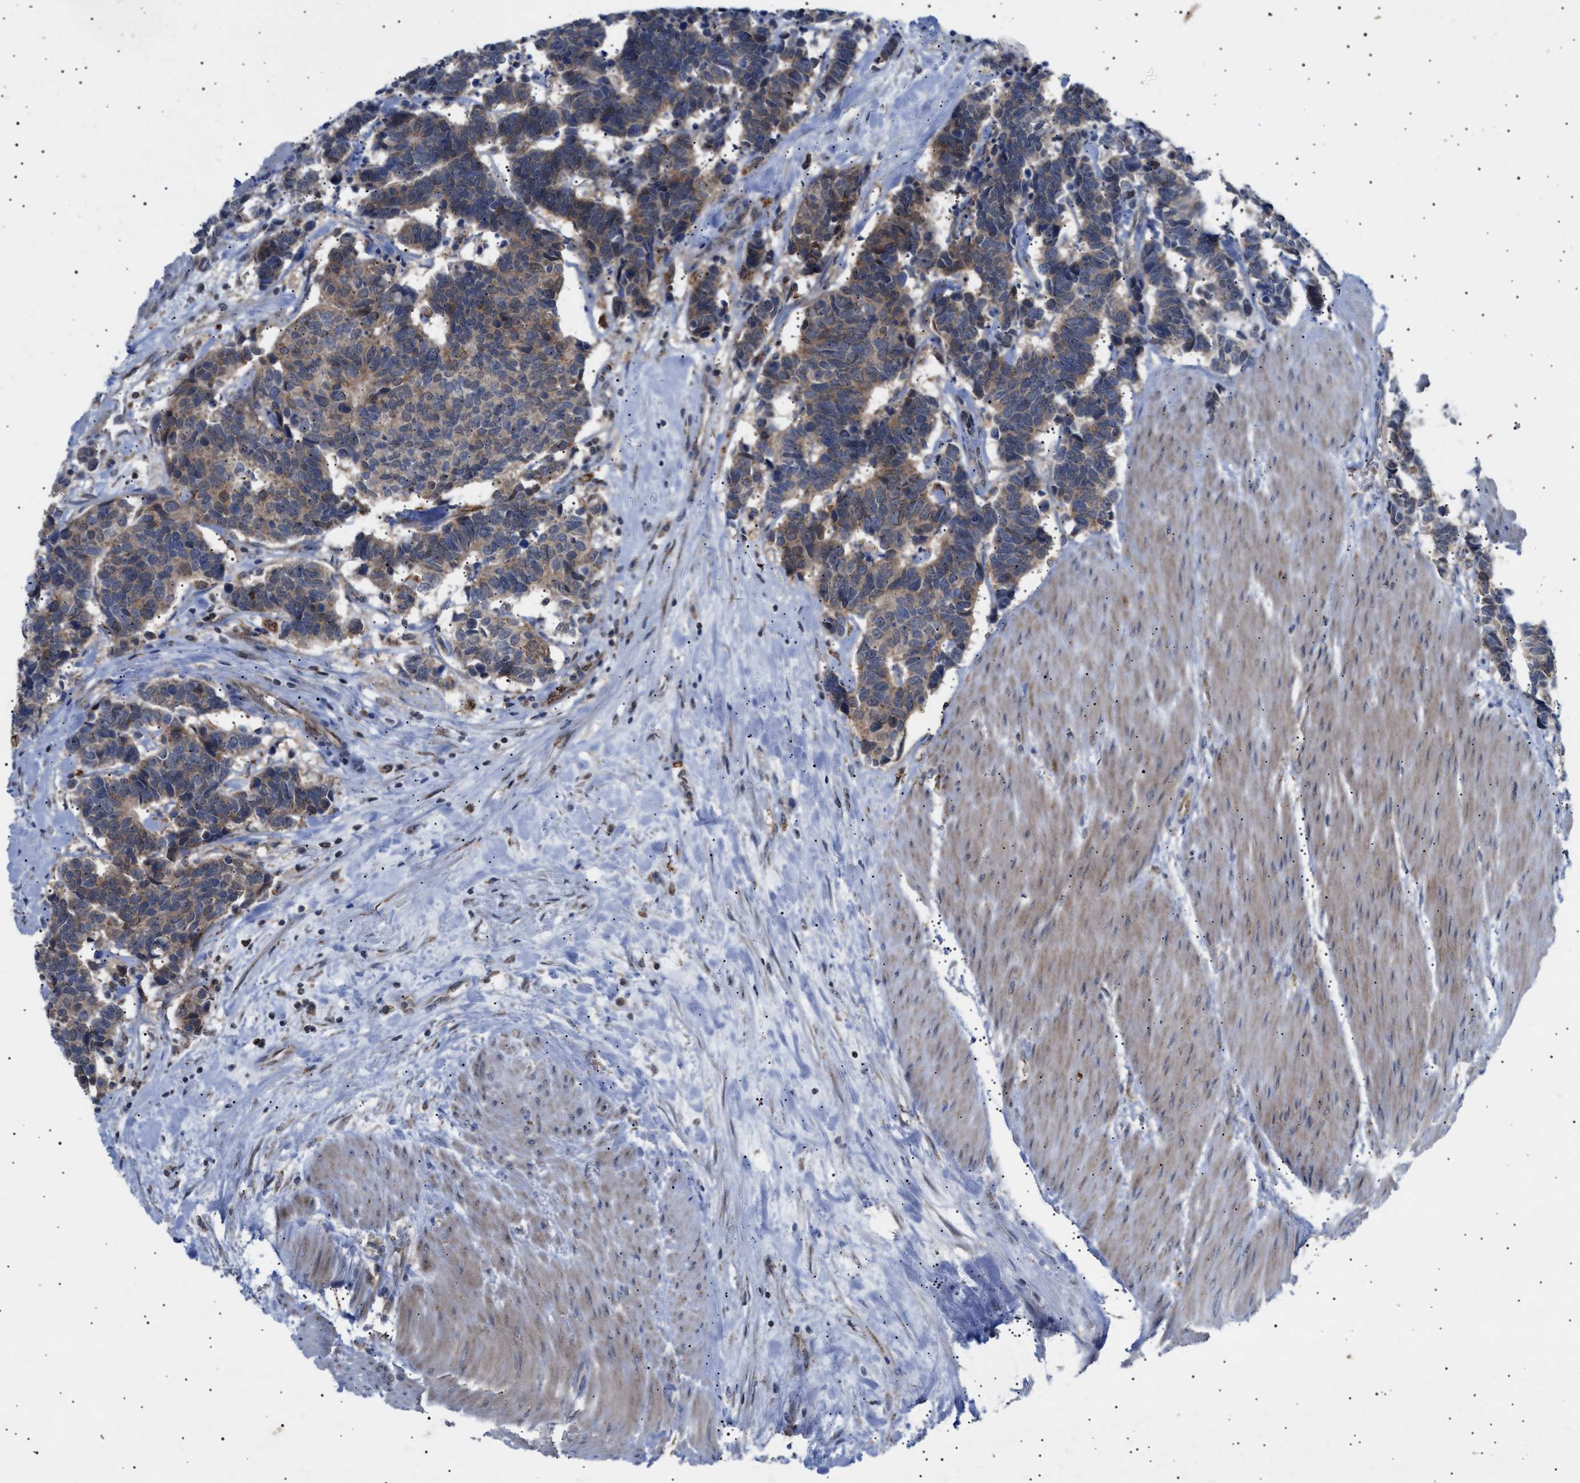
{"staining": {"intensity": "moderate", "quantity": "25%-75%", "location": "cytoplasmic/membranous"}, "tissue": "carcinoid", "cell_type": "Tumor cells", "image_type": "cancer", "snomed": [{"axis": "morphology", "description": "Carcinoma, NOS"}, {"axis": "morphology", "description": "Carcinoid, malignant, NOS"}, {"axis": "topography", "description": "Urinary bladder"}], "caption": "This micrograph demonstrates immunohistochemistry (IHC) staining of human carcinoma, with medium moderate cytoplasmic/membranous expression in about 25%-75% of tumor cells.", "gene": "SIRT5", "patient": {"sex": "male", "age": 57}}